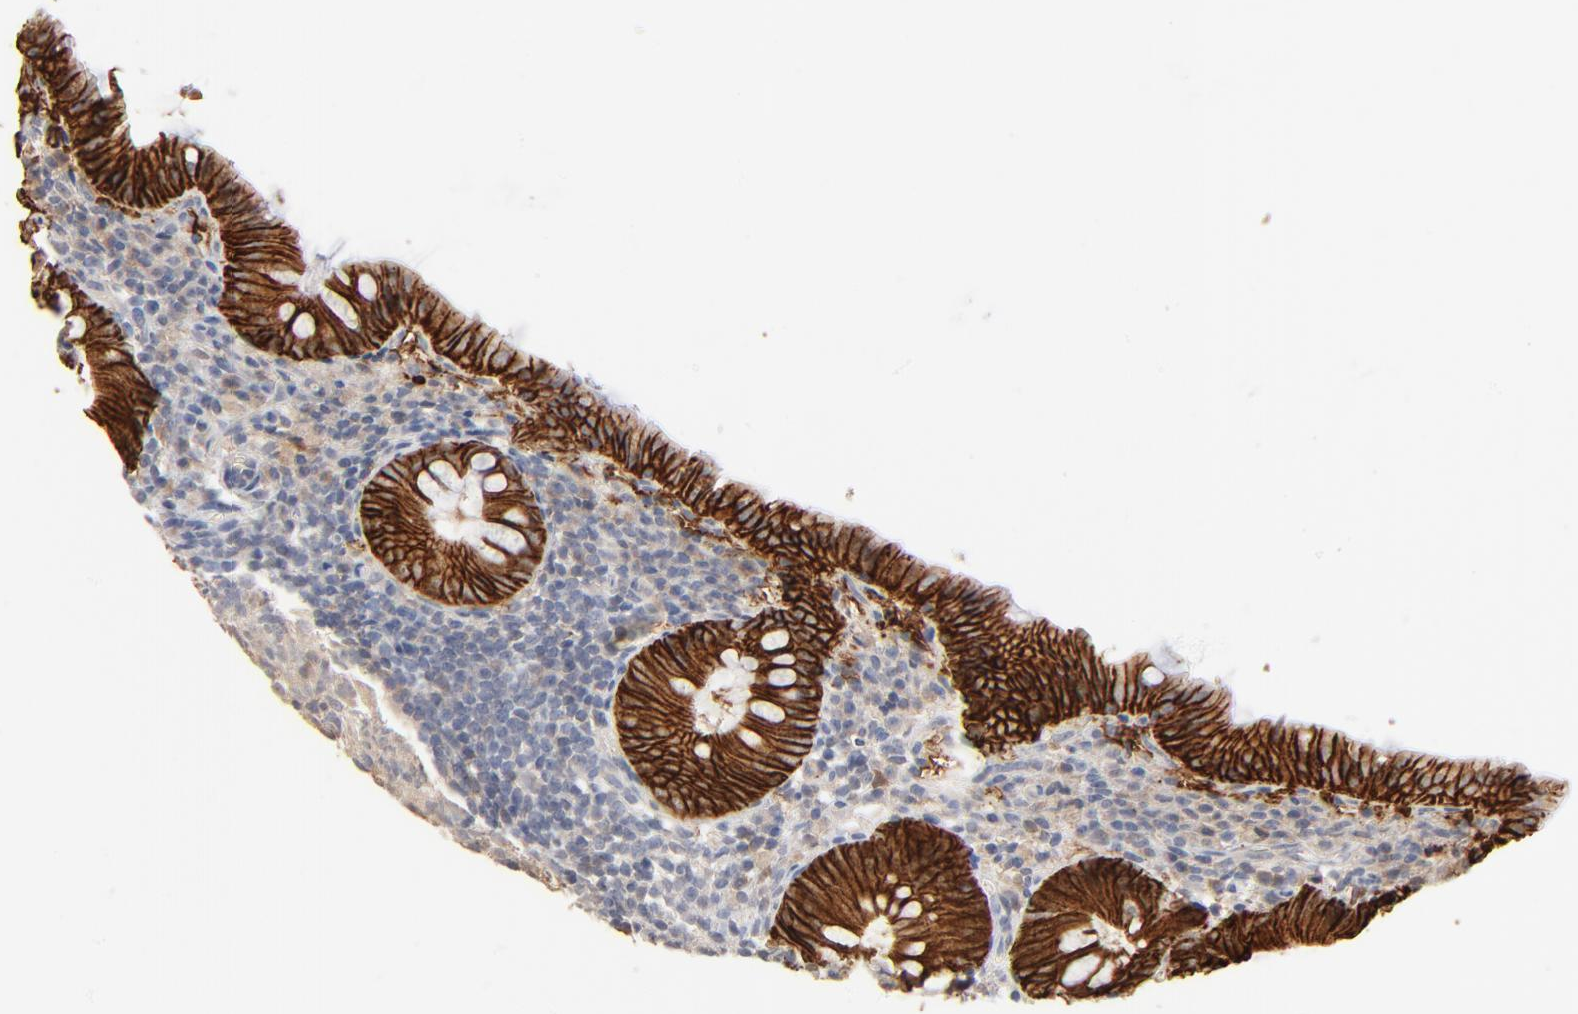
{"staining": {"intensity": "strong", "quantity": ">75%", "location": "cytoplasmic/membranous"}, "tissue": "appendix", "cell_type": "Glandular cells", "image_type": "normal", "snomed": [{"axis": "morphology", "description": "Normal tissue, NOS"}, {"axis": "topography", "description": "Appendix"}], "caption": "Immunohistochemistry (IHC) micrograph of unremarkable human appendix stained for a protein (brown), which displays high levels of strong cytoplasmic/membranous staining in about >75% of glandular cells.", "gene": "EPCAM", "patient": {"sex": "female", "age": 10}}